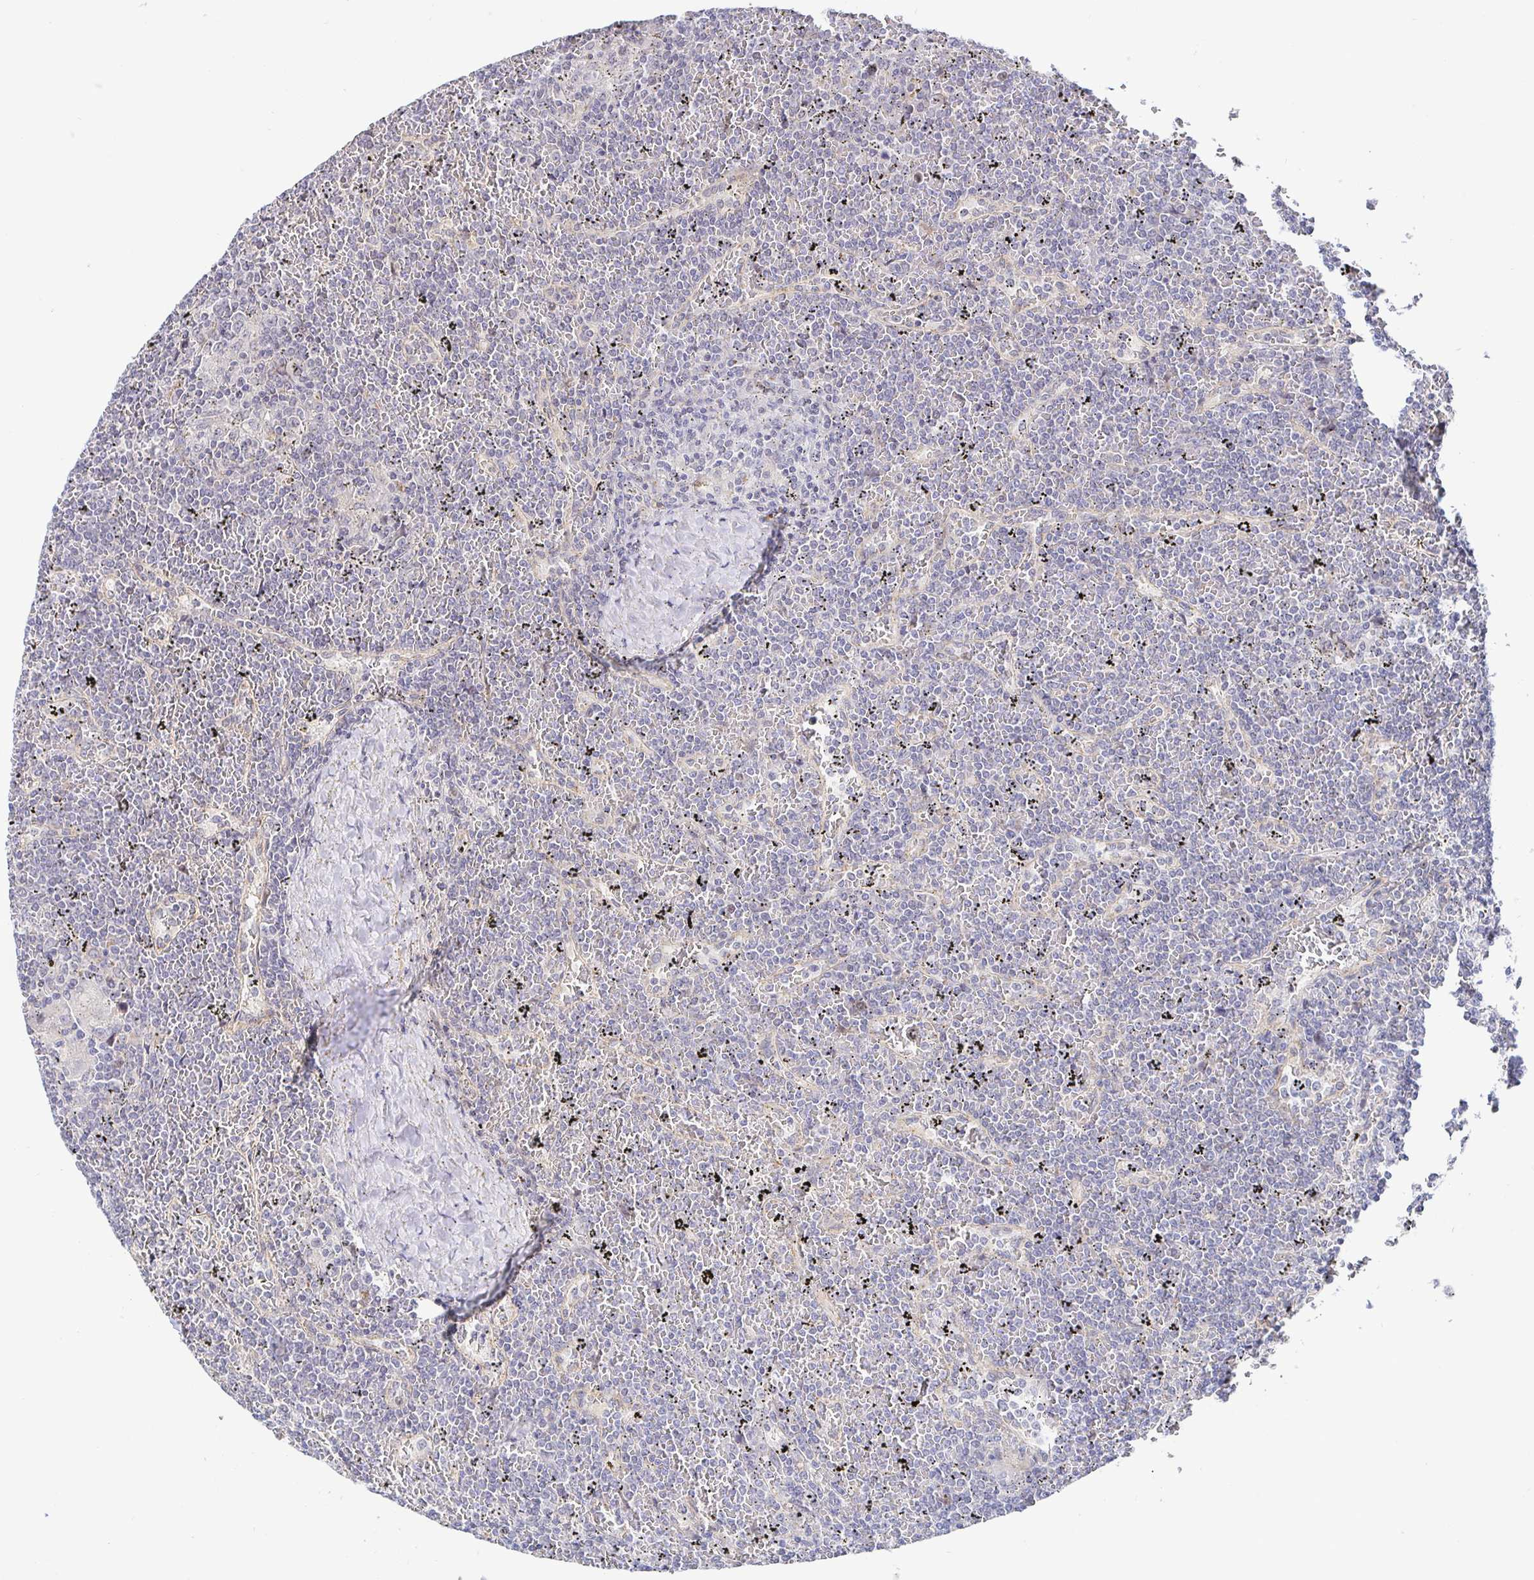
{"staining": {"intensity": "negative", "quantity": "none", "location": "none"}, "tissue": "lymphoma", "cell_type": "Tumor cells", "image_type": "cancer", "snomed": [{"axis": "morphology", "description": "Malignant lymphoma, non-Hodgkin's type, Low grade"}, {"axis": "topography", "description": "Spleen"}], "caption": "Immunohistochemical staining of human low-grade malignant lymphoma, non-Hodgkin's type shows no significant positivity in tumor cells. The staining was performed using DAB to visualize the protein expression in brown, while the nuclei were stained in blue with hematoxylin (Magnification: 20x).", "gene": "CIT", "patient": {"sex": "female", "age": 19}}